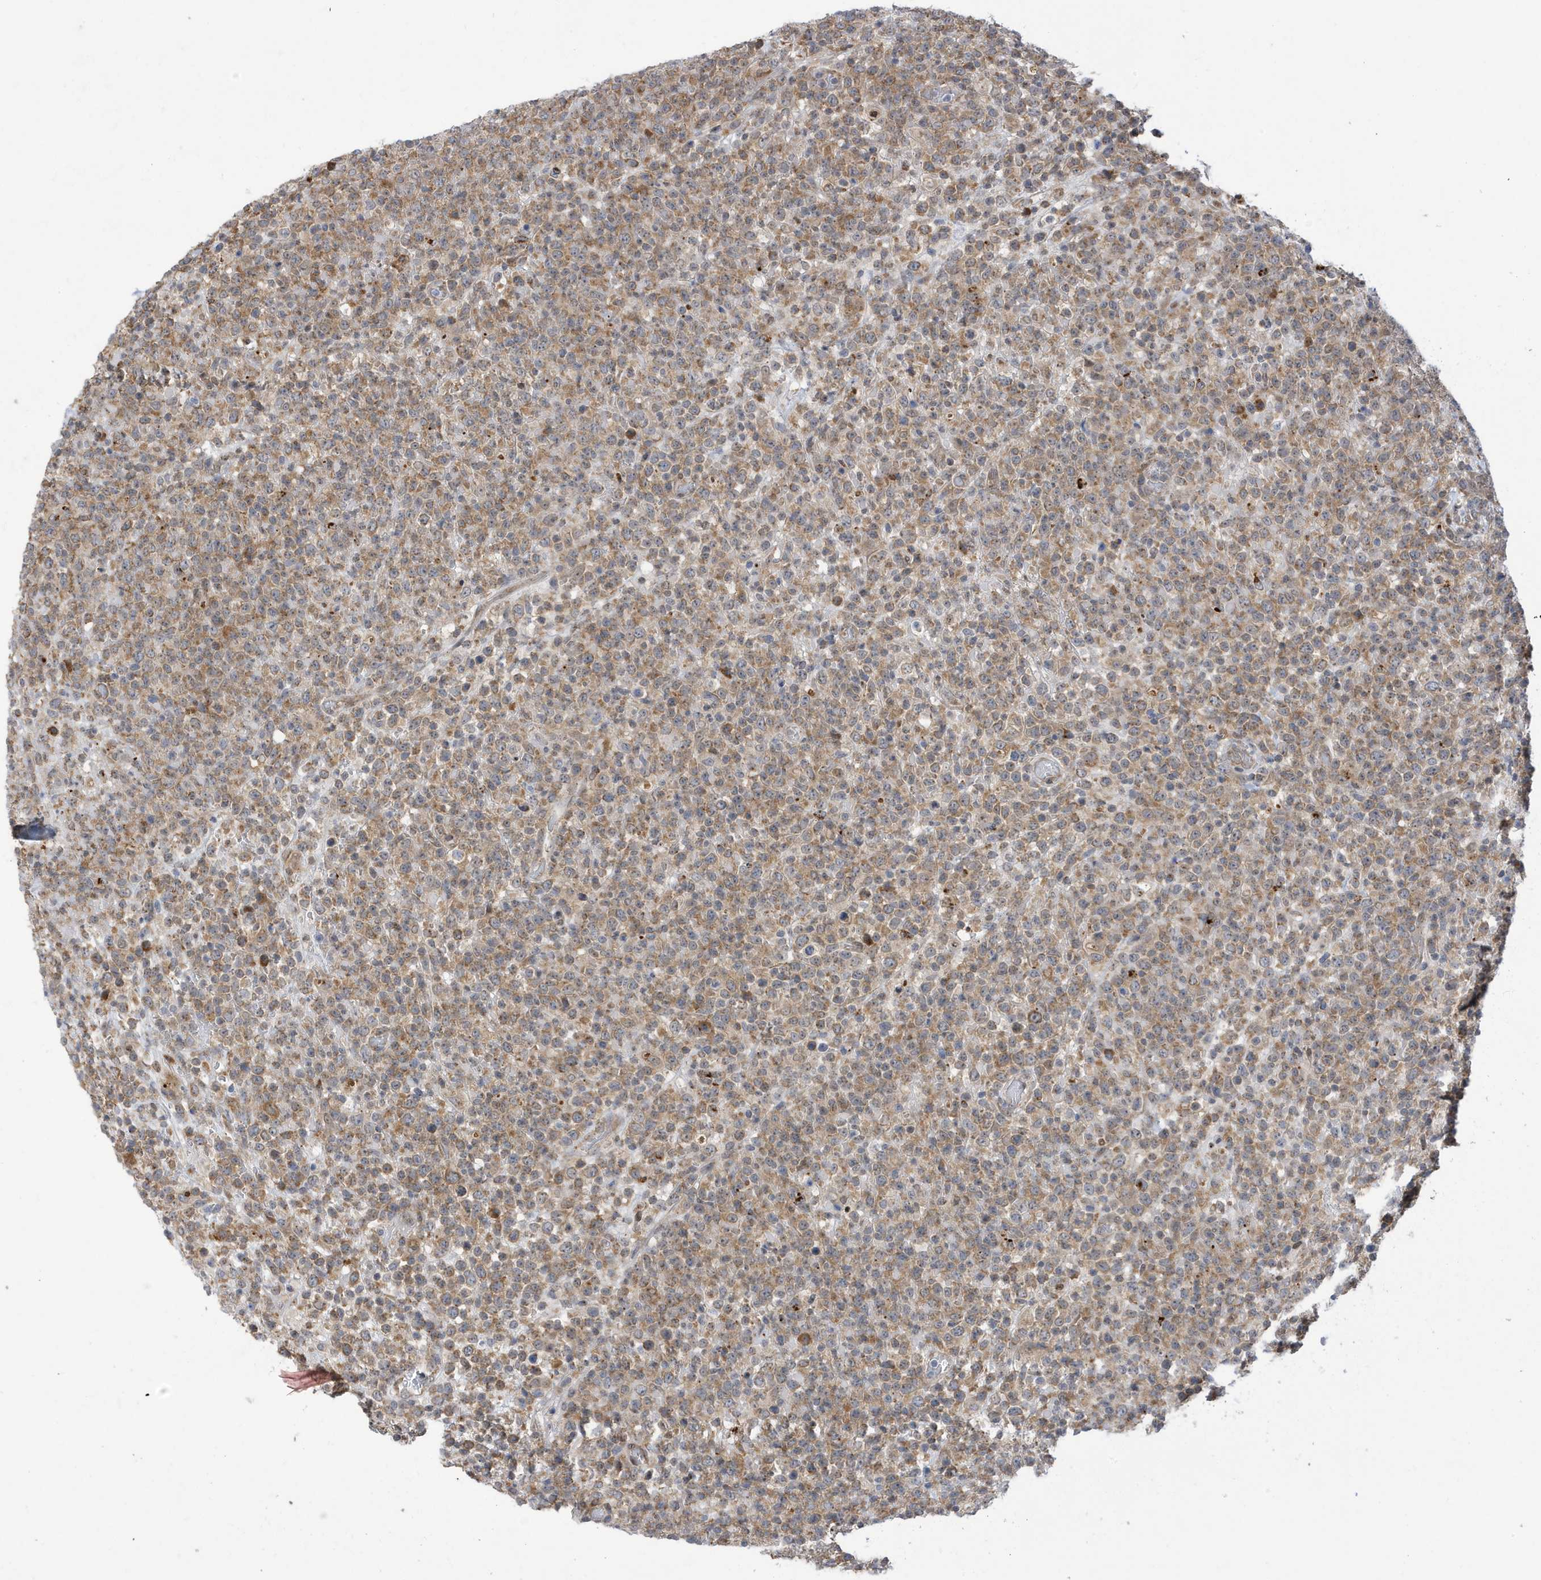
{"staining": {"intensity": "moderate", "quantity": ">75%", "location": "cytoplasmic/membranous"}, "tissue": "lymphoma", "cell_type": "Tumor cells", "image_type": "cancer", "snomed": [{"axis": "morphology", "description": "Malignant lymphoma, non-Hodgkin's type, High grade"}, {"axis": "topography", "description": "Colon"}], "caption": "An image of human high-grade malignant lymphoma, non-Hodgkin's type stained for a protein reveals moderate cytoplasmic/membranous brown staining in tumor cells. The staining was performed using DAB (3,3'-diaminobenzidine) to visualize the protein expression in brown, while the nuclei were stained in blue with hematoxylin (Magnification: 20x).", "gene": "ZNF507", "patient": {"sex": "female", "age": 53}}